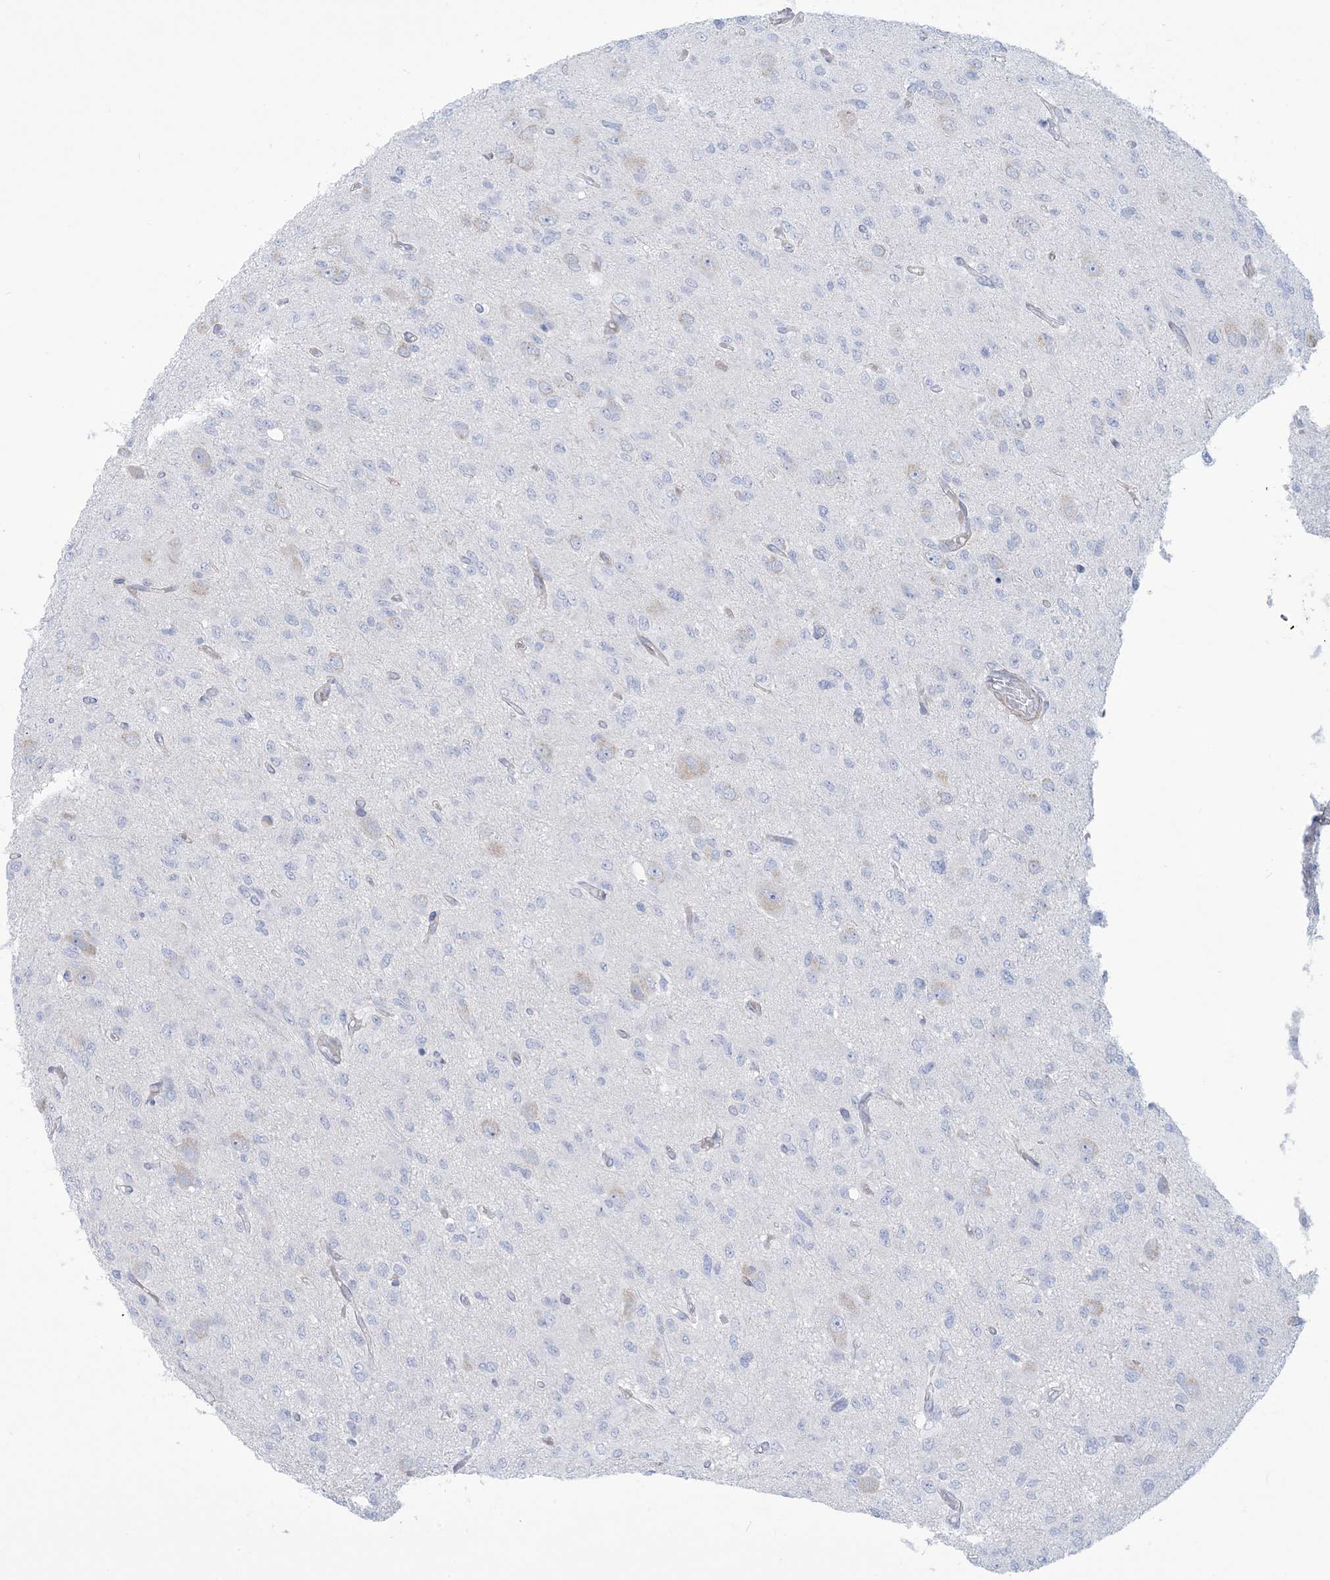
{"staining": {"intensity": "negative", "quantity": "none", "location": "none"}, "tissue": "glioma", "cell_type": "Tumor cells", "image_type": "cancer", "snomed": [{"axis": "morphology", "description": "Glioma, malignant, High grade"}, {"axis": "topography", "description": "Brain"}], "caption": "The image exhibits no significant expression in tumor cells of malignant glioma (high-grade).", "gene": "AGXT", "patient": {"sex": "female", "age": 59}}